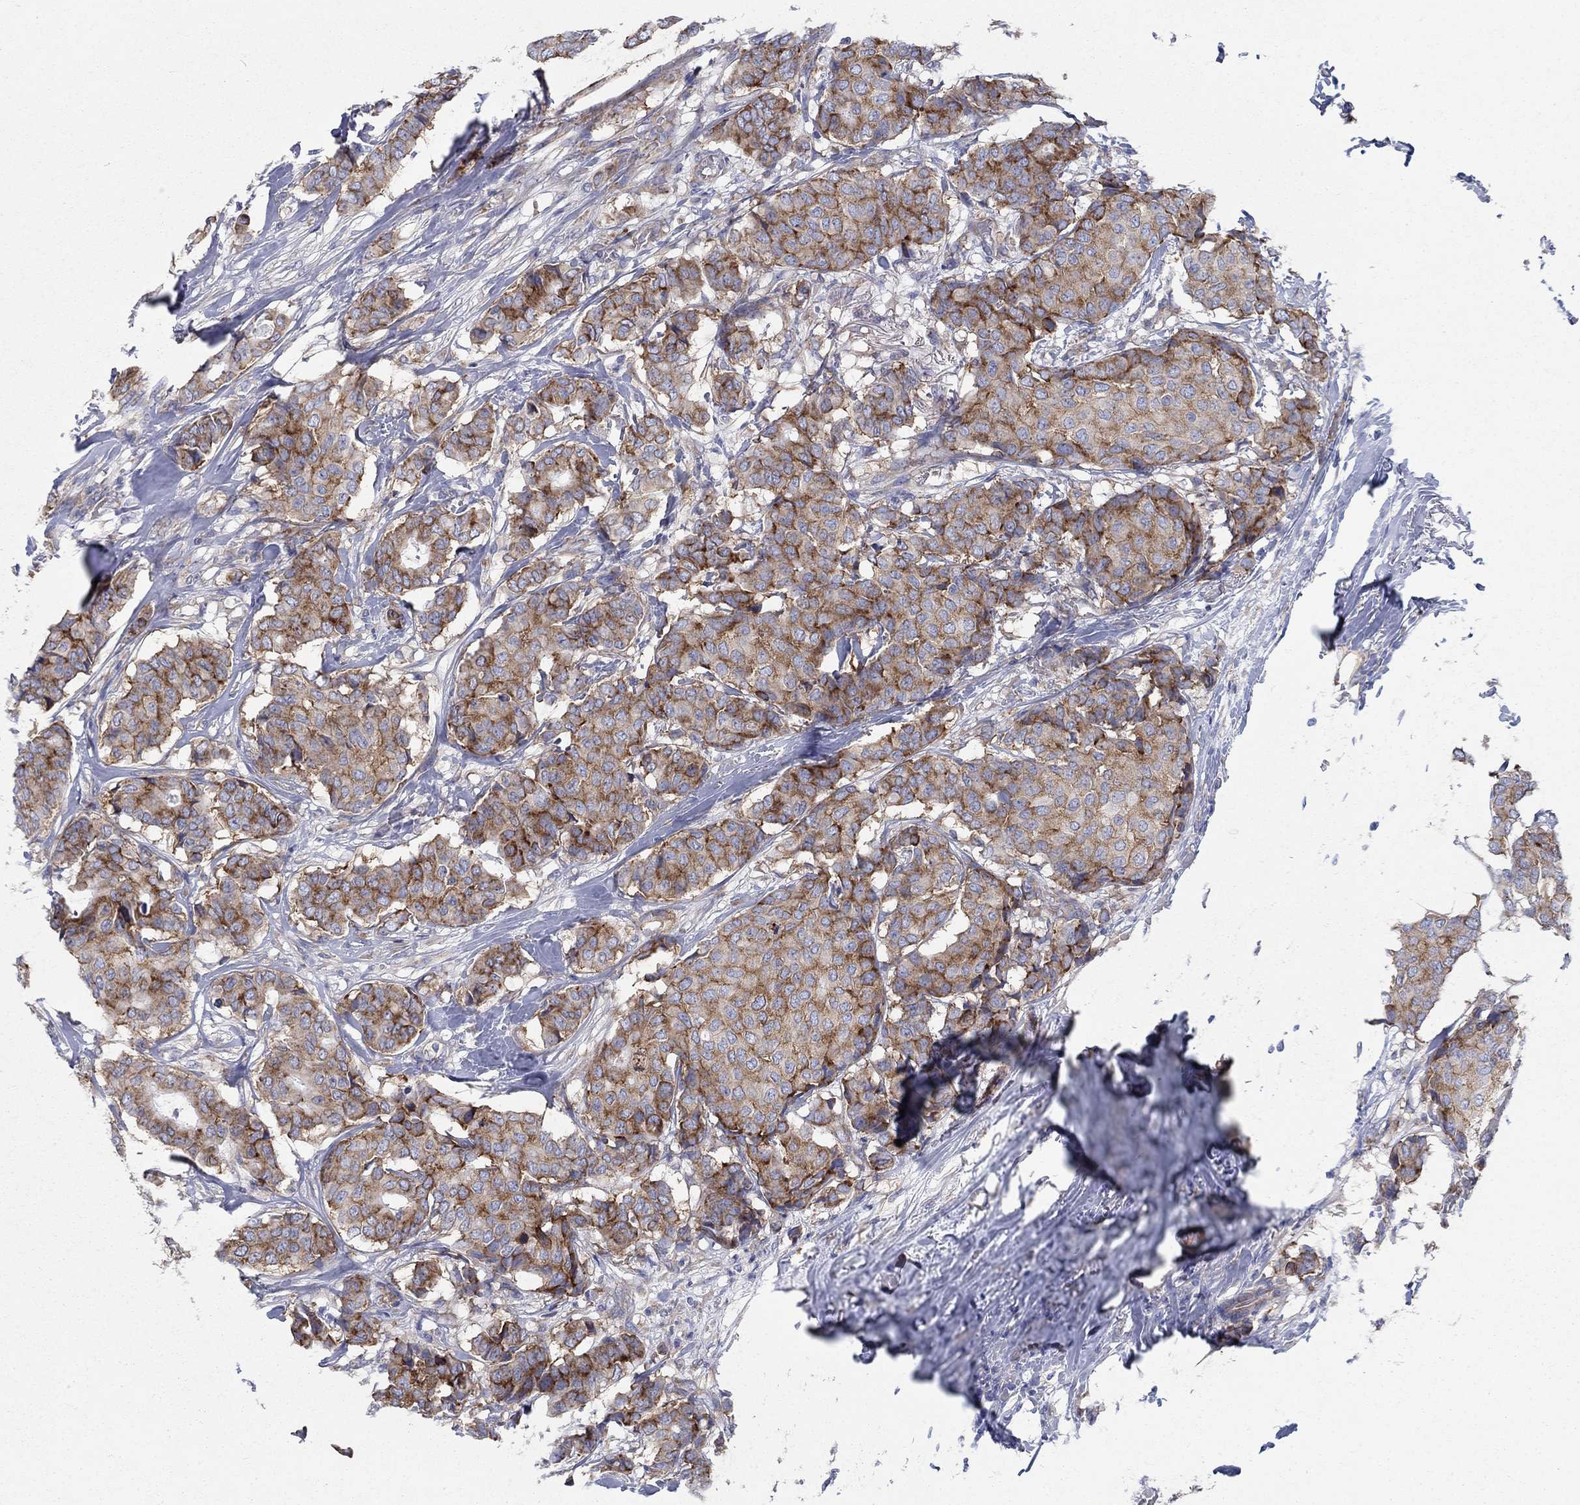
{"staining": {"intensity": "strong", "quantity": "25%-75%", "location": "cytoplasmic/membranous"}, "tissue": "breast cancer", "cell_type": "Tumor cells", "image_type": "cancer", "snomed": [{"axis": "morphology", "description": "Duct carcinoma"}, {"axis": "topography", "description": "Breast"}], "caption": "A high-resolution histopathology image shows IHC staining of breast cancer, which demonstrates strong cytoplasmic/membranous expression in approximately 25%-75% of tumor cells. The staining is performed using DAB (3,3'-diaminobenzidine) brown chromogen to label protein expression. The nuclei are counter-stained blue using hematoxylin.", "gene": "TMEM59", "patient": {"sex": "female", "age": 75}}